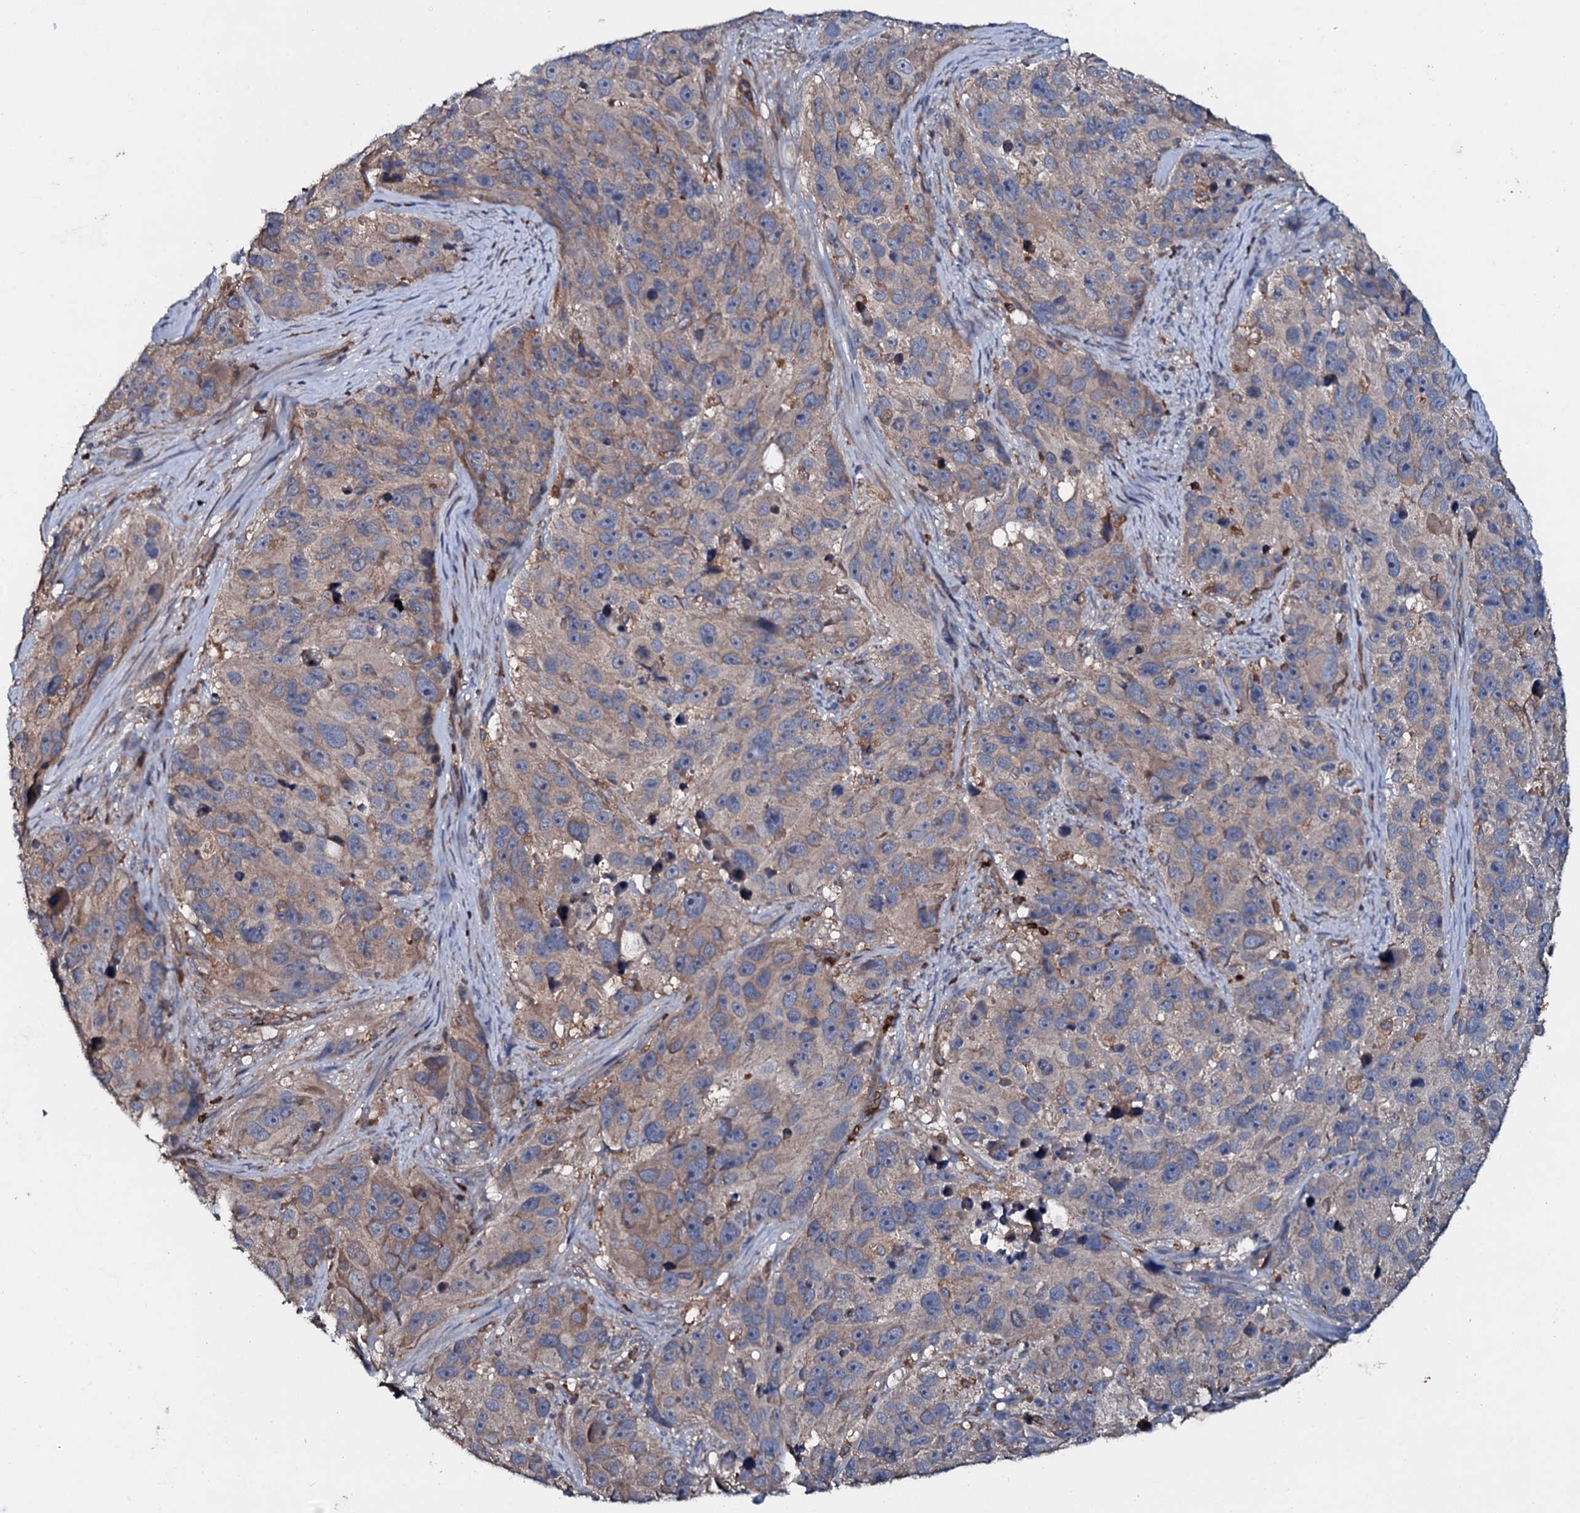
{"staining": {"intensity": "weak", "quantity": "25%-75%", "location": "cytoplasmic/membranous"}, "tissue": "melanoma", "cell_type": "Tumor cells", "image_type": "cancer", "snomed": [{"axis": "morphology", "description": "Malignant melanoma, NOS"}, {"axis": "topography", "description": "Skin"}], "caption": "Protein expression analysis of human malignant melanoma reveals weak cytoplasmic/membranous expression in about 25%-75% of tumor cells.", "gene": "GRK2", "patient": {"sex": "male", "age": 84}}